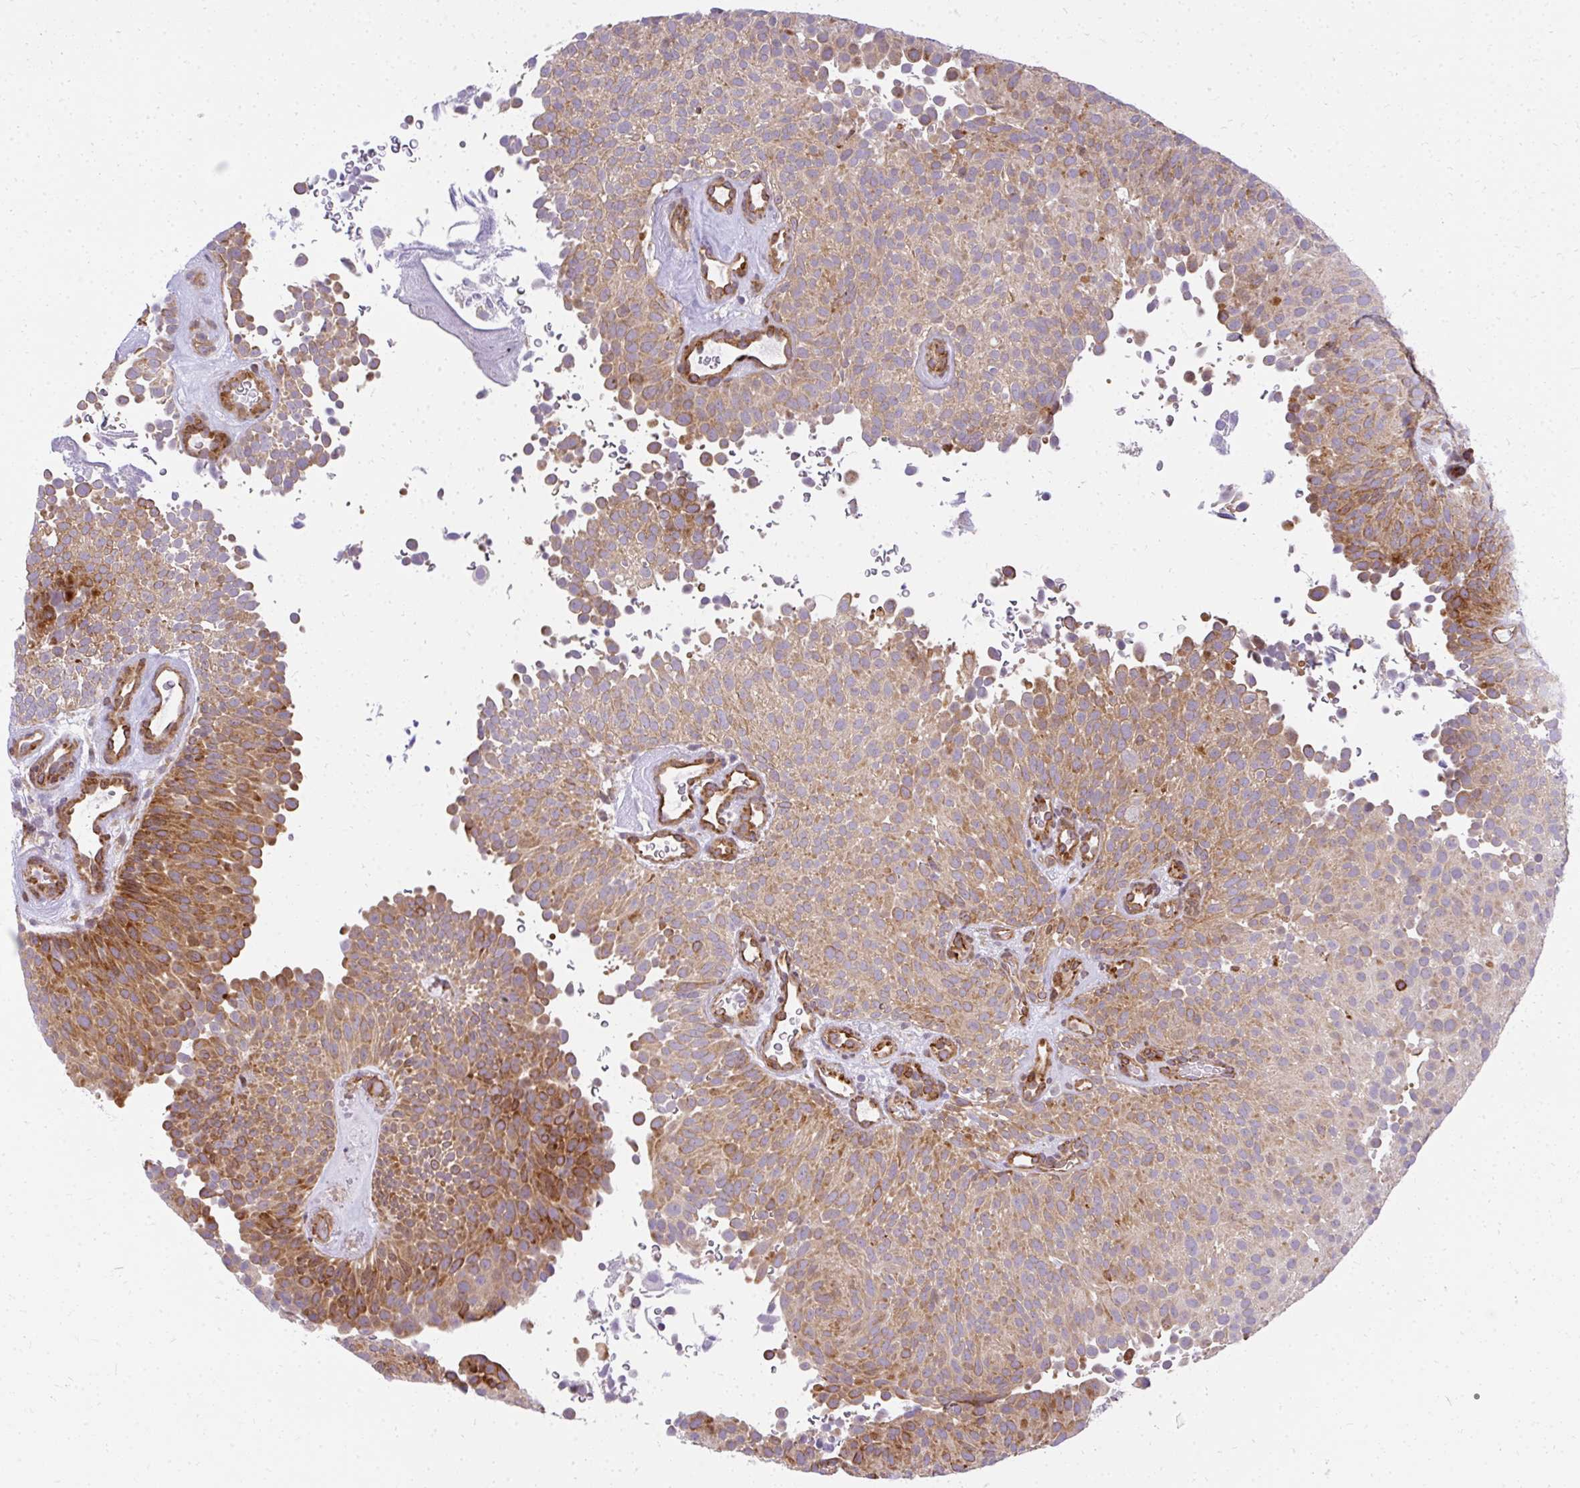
{"staining": {"intensity": "moderate", "quantity": "25%-75%", "location": "cytoplasmic/membranous"}, "tissue": "urothelial cancer", "cell_type": "Tumor cells", "image_type": "cancer", "snomed": [{"axis": "morphology", "description": "Urothelial carcinoma, Low grade"}, {"axis": "topography", "description": "Urinary bladder"}], "caption": "Immunohistochemical staining of human urothelial cancer reveals medium levels of moderate cytoplasmic/membranous protein positivity in approximately 25%-75% of tumor cells.", "gene": "RSKR", "patient": {"sex": "male", "age": 78}}